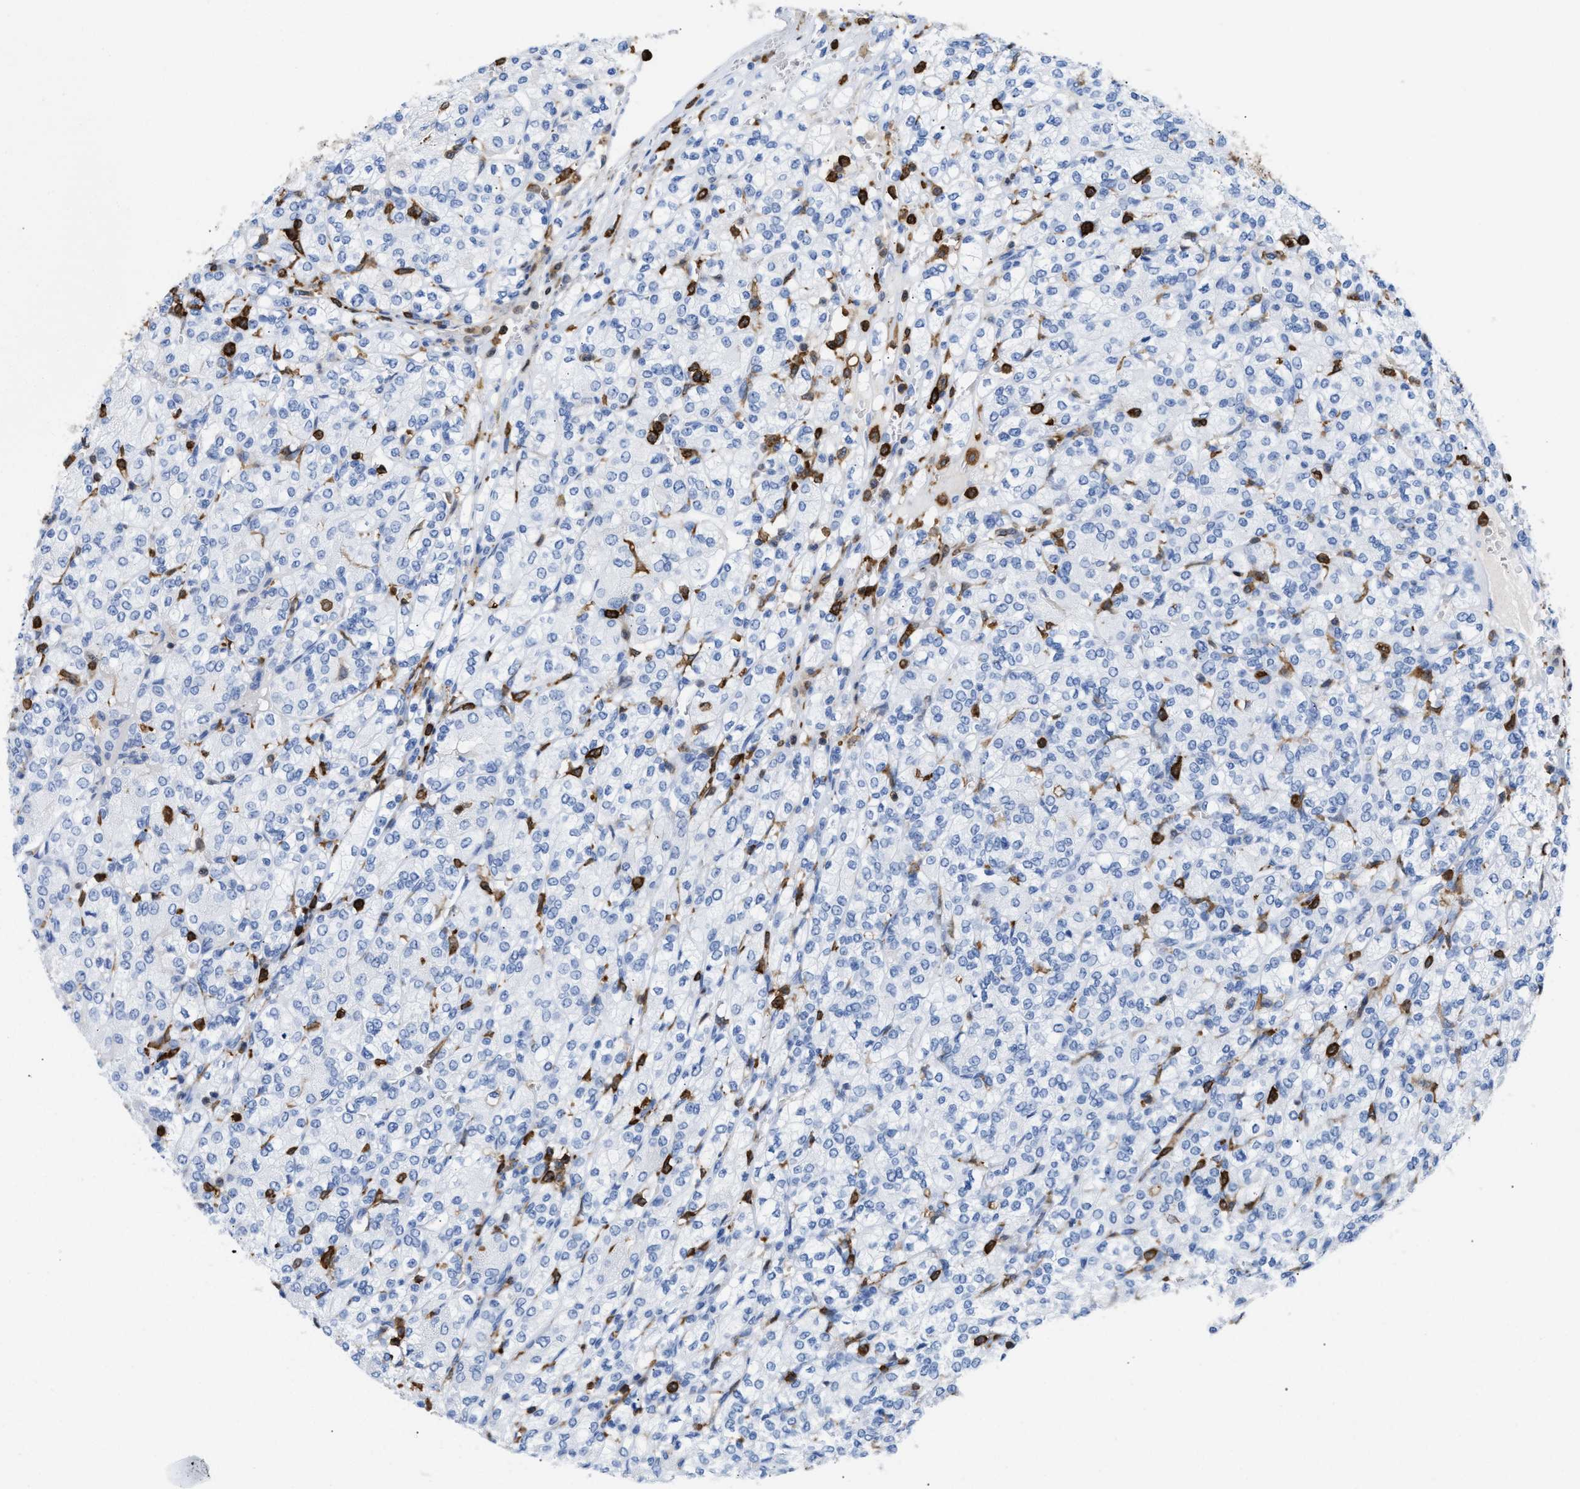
{"staining": {"intensity": "negative", "quantity": "none", "location": "none"}, "tissue": "renal cancer", "cell_type": "Tumor cells", "image_type": "cancer", "snomed": [{"axis": "morphology", "description": "Adenocarcinoma, NOS"}, {"axis": "topography", "description": "Kidney"}], "caption": "Renal adenocarcinoma was stained to show a protein in brown. There is no significant positivity in tumor cells.", "gene": "LCP1", "patient": {"sex": "male", "age": 77}}